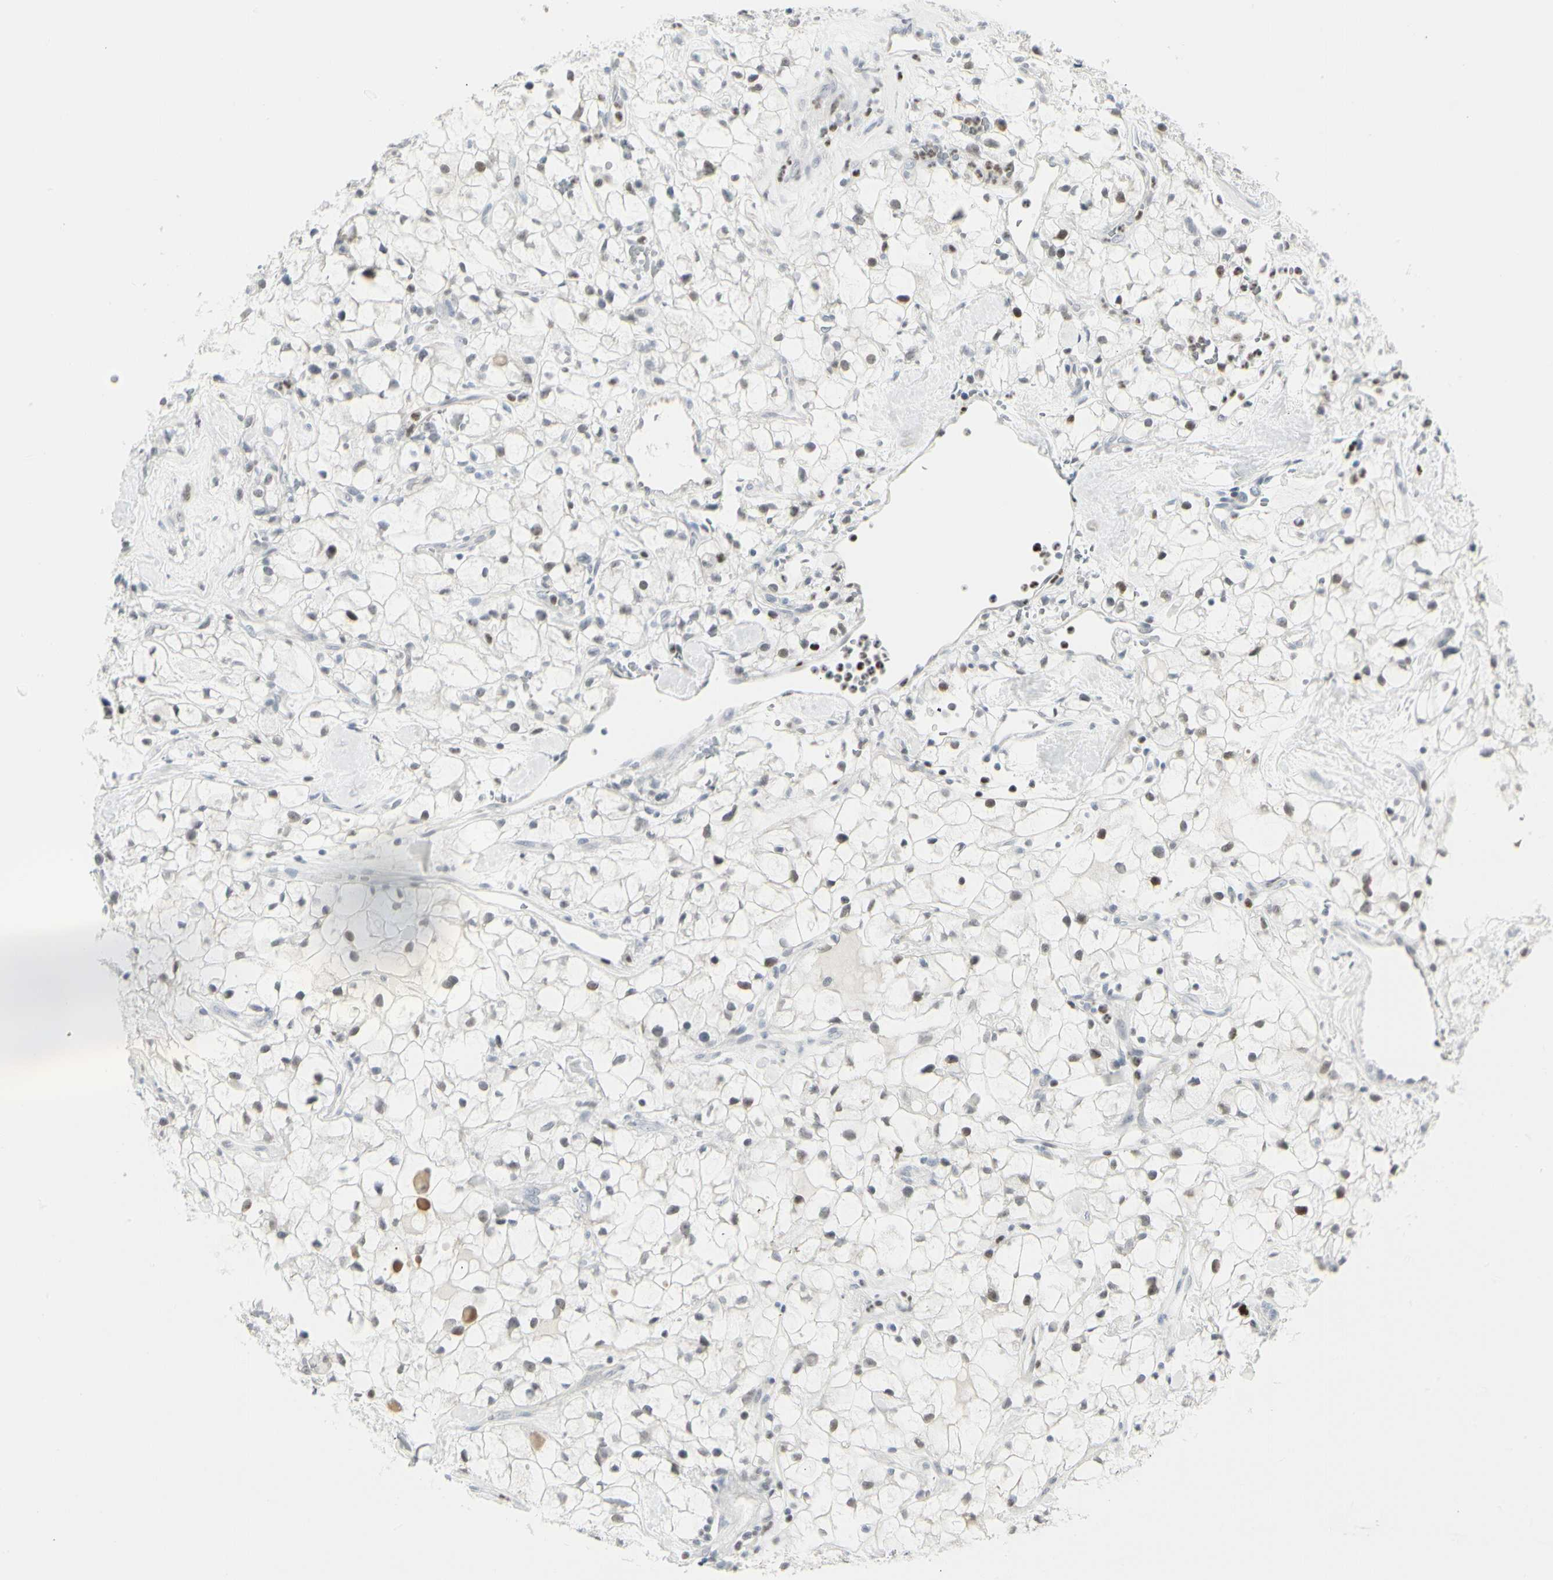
{"staining": {"intensity": "moderate", "quantity": "<25%", "location": "nuclear"}, "tissue": "renal cancer", "cell_type": "Tumor cells", "image_type": "cancer", "snomed": [{"axis": "morphology", "description": "Adenocarcinoma, NOS"}, {"axis": "topography", "description": "Kidney"}], "caption": "The photomicrograph demonstrates a brown stain indicating the presence of a protein in the nuclear of tumor cells in renal cancer (adenocarcinoma). (brown staining indicates protein expression, while blue staining denotes nuclei).", "gene": "ZBTB7B", "patient": {"sex": "female", "age": 60}}